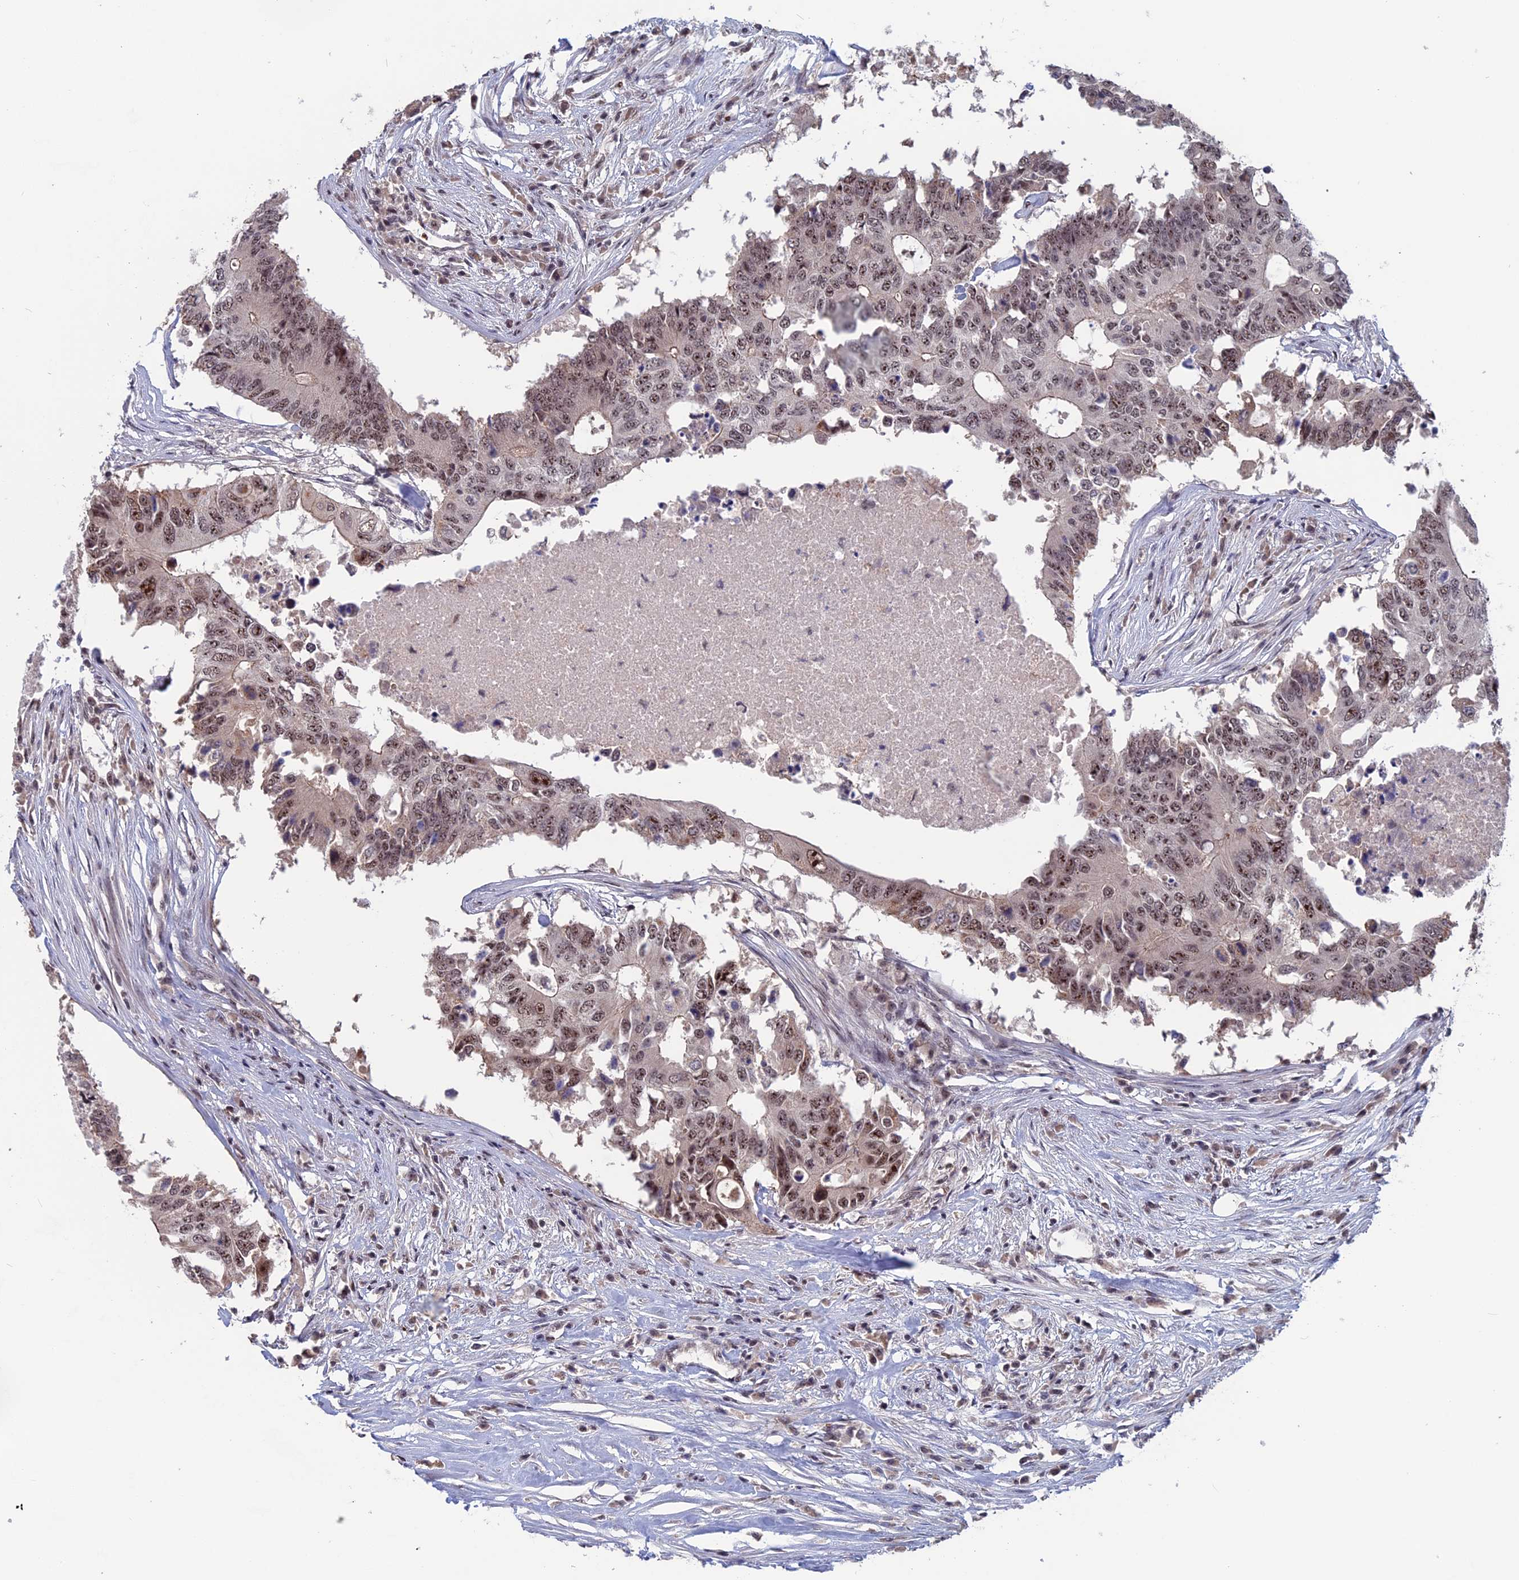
{"staining": {"intensity": "moderate", "quantity": ">75%", "location": "nuclear"}, "tissue": "colorectal cancer", "cell_type": "Tumor cells", "image_type": "cancer", "snomed": [{"axis": "morphology", "description": "Adenocarcinoma, NOS"}, {"axis": "topography", "description": "Colon"}], "caption": "This photomicrograph exhibits adenocarcinoma (colorectal) stained with IHC to label a protein in brown. The nuclear of tumor cells show moderate positivity for the protein. Nuclei are counter-stained blue.", "gene": "CACTIN", "patient": {"sex": "male", "age": 71}}